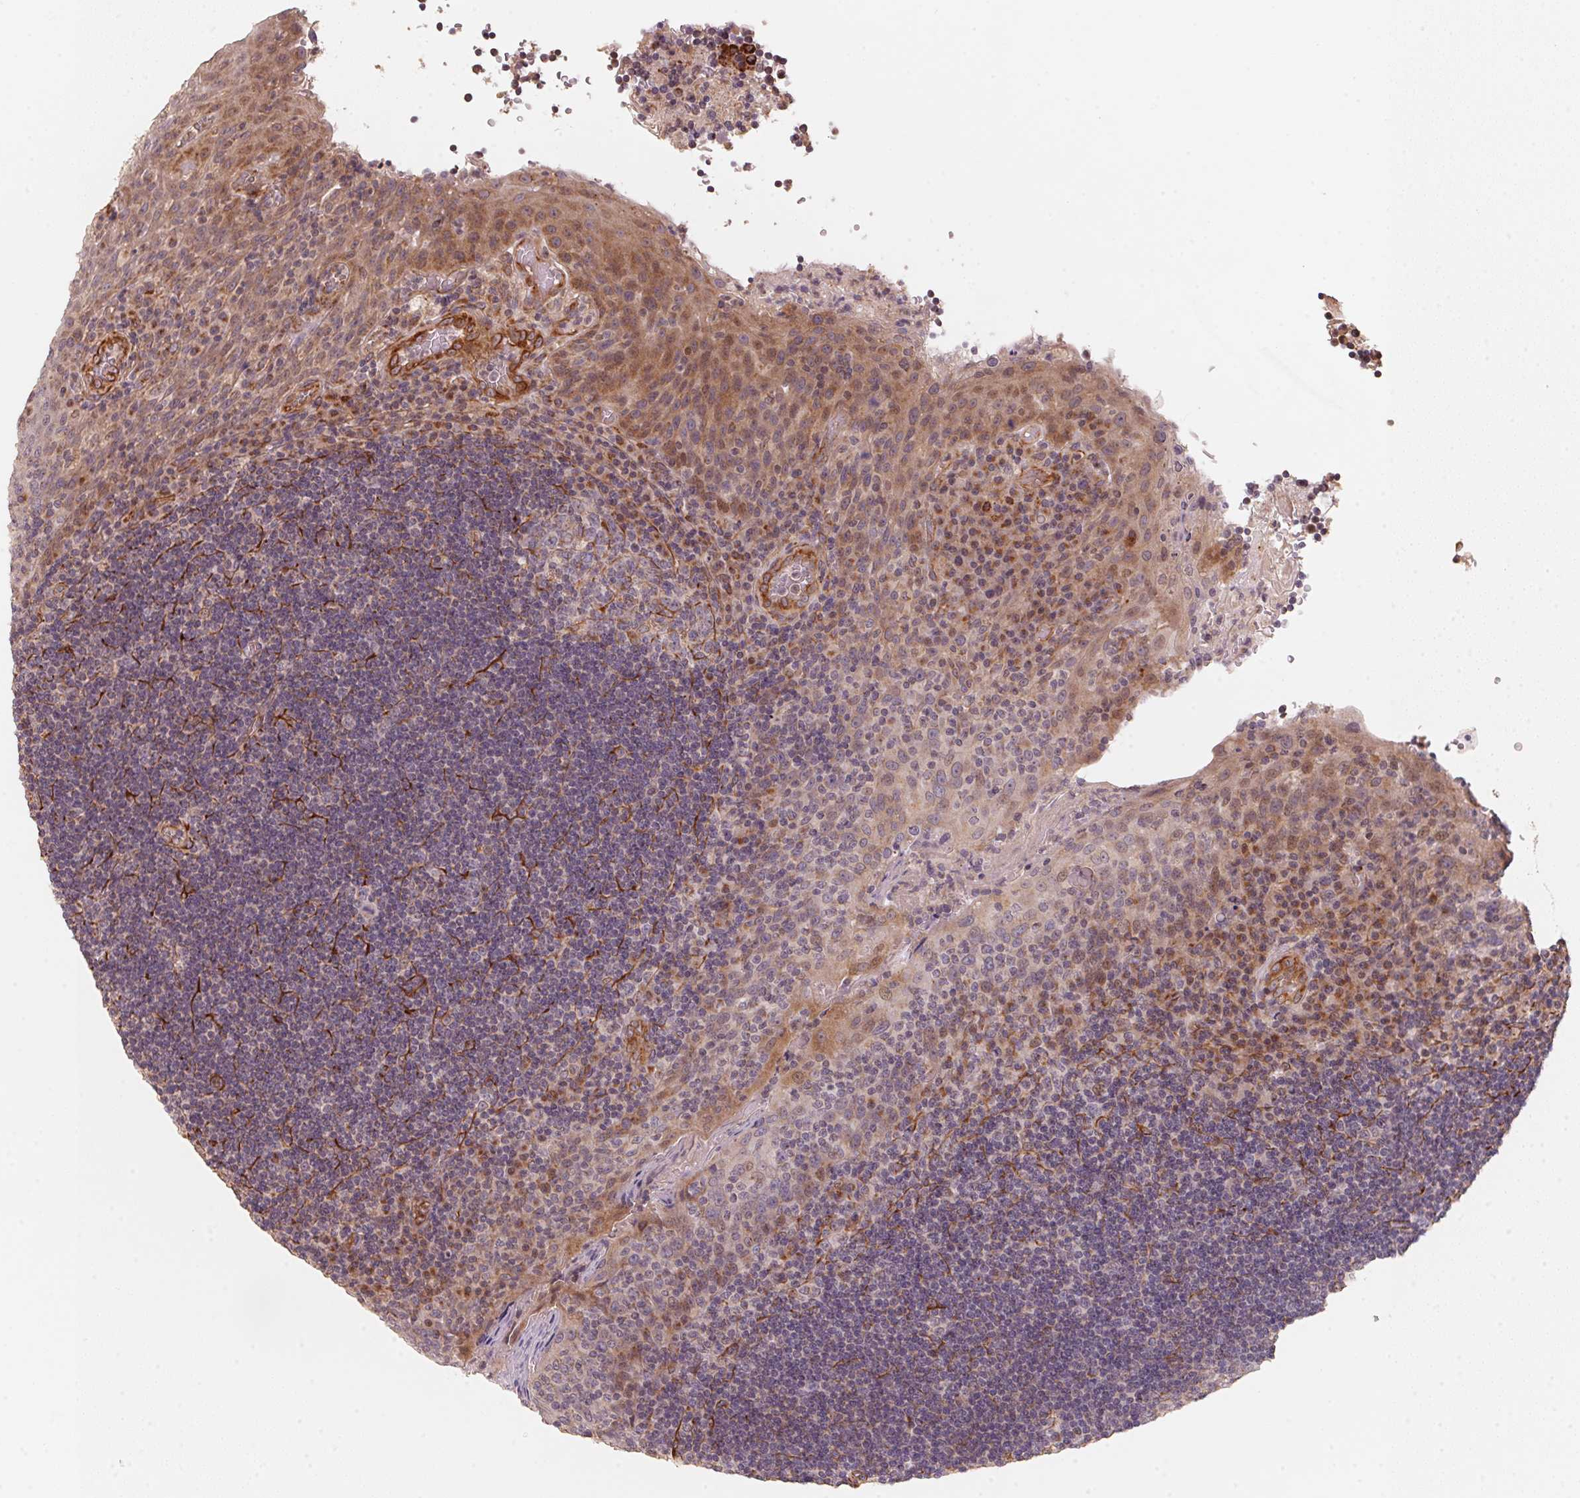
{"staining": {"intensity": "weak", "quantity": "<25%", "location": "cytoplasmic/membranous"}, "tissue": "tonsil", "cell_type": "Germinal center cells", "image_type": "normal", "snomed": [{"axis": "morphology", "description": "Normal tissue, NOS"}, {"axis": "topography", "description": "Tonsil"}], "caption": "Immunohistochemistry (IHC) micrograph of normal human tonsil stained for a protein (brown), which shows no positivity in germinal center cells.", "gene": "TSPAN12", "patient": {"sex": "male", "age": 17}}